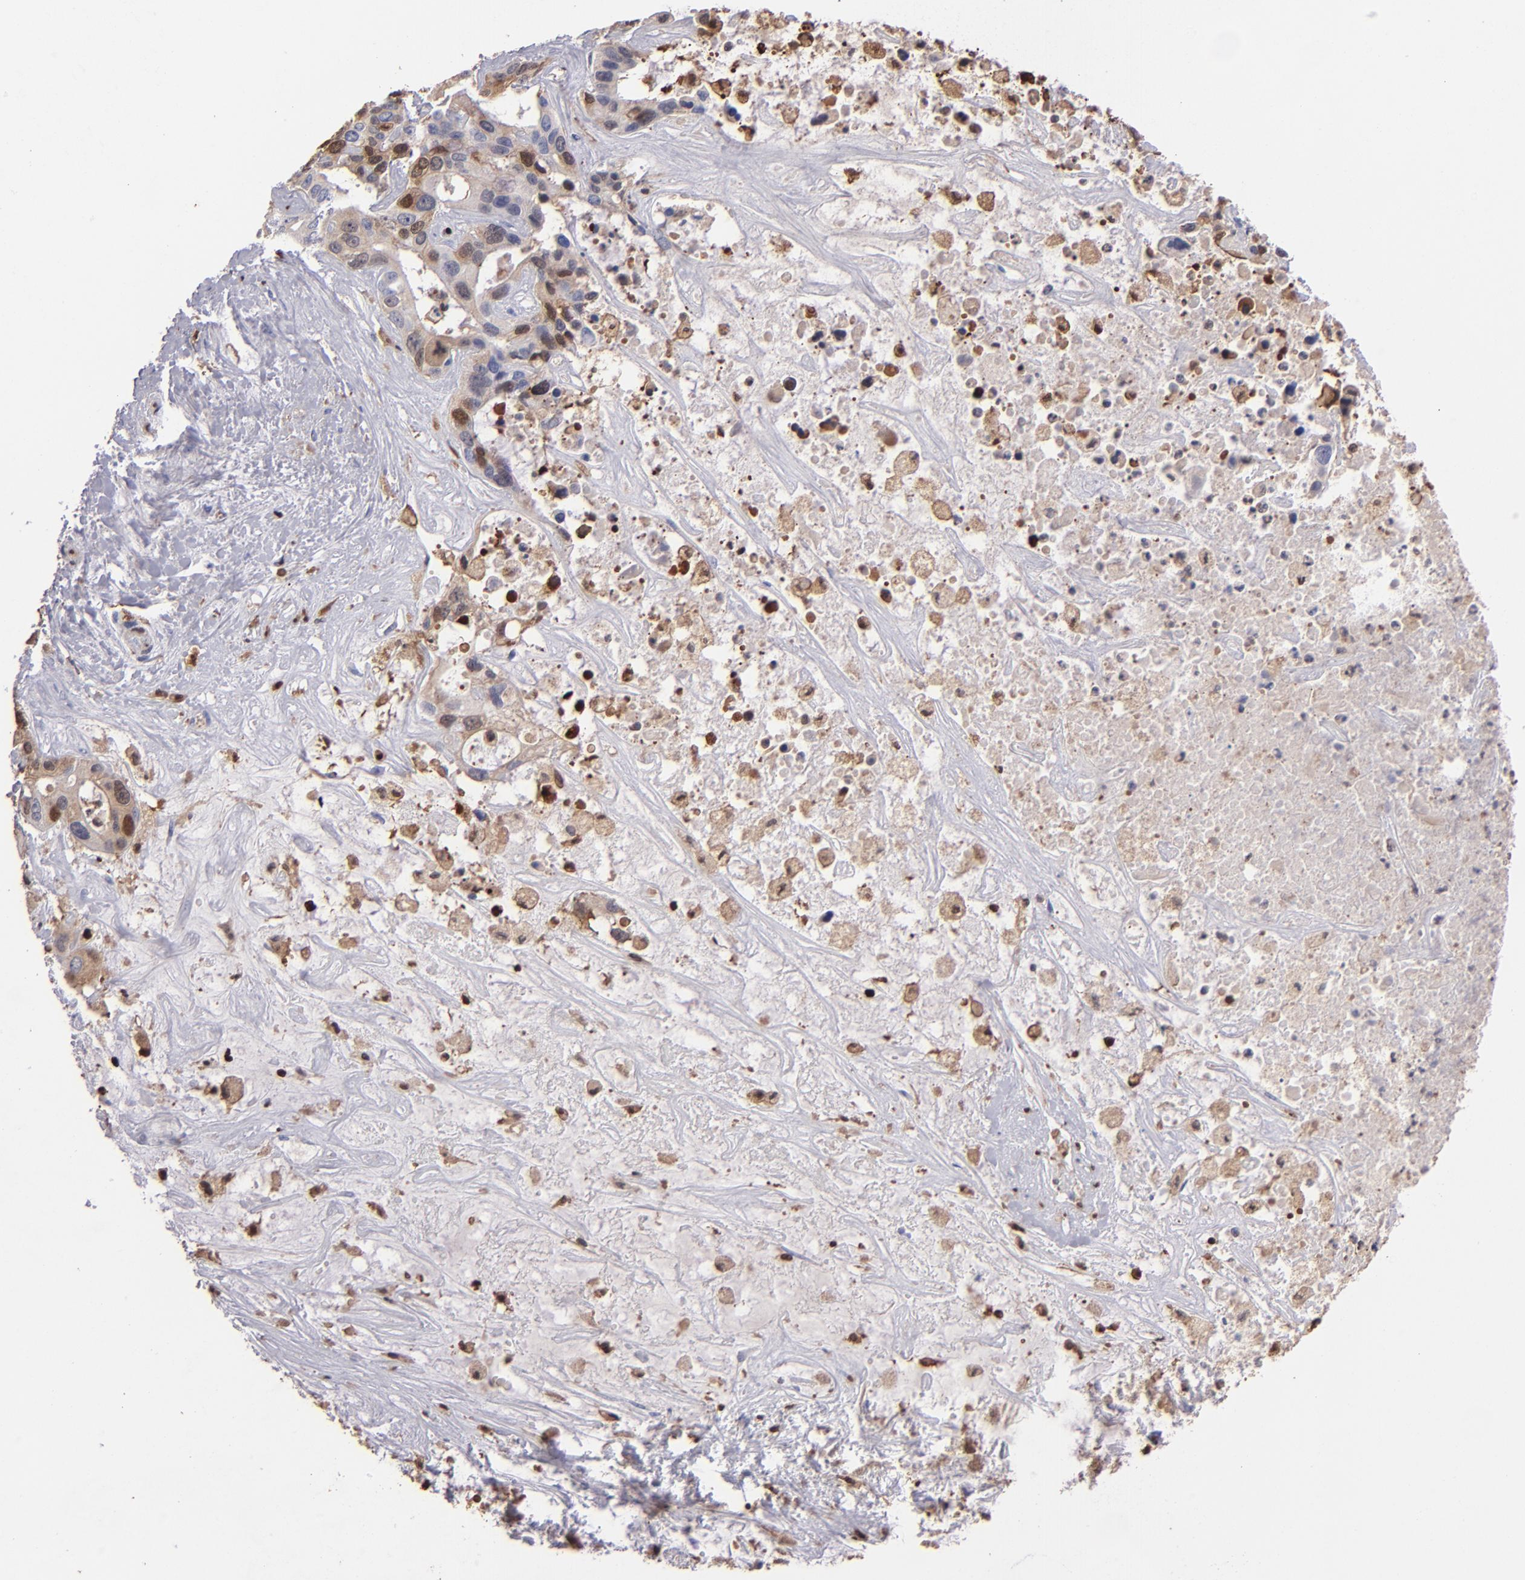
{"staining": {"intensity": "weak", "quantity": "<25%", "location": "cytoplasmic/membranous"}, "tissue": "liver cancer", "cell_type": "Tumor cells", "image_type": "cancer", "snomed": [{"axis": "morphology", "description": "Cholangiocarcinoma"}, {"axis": "topography", "description": "Liver"}], "caption": "Liver cholangiocarcinoma was stained to show a protein in brown. There is no significant expression in tumor cells. The staining was performed using DAB to visualize the protein expression in brown, while the nuclei were stained in blue with hematoxylin (Magnification: 20x).", "gene": "S100A4", "patient": {"sex": "female", "age": 65}}